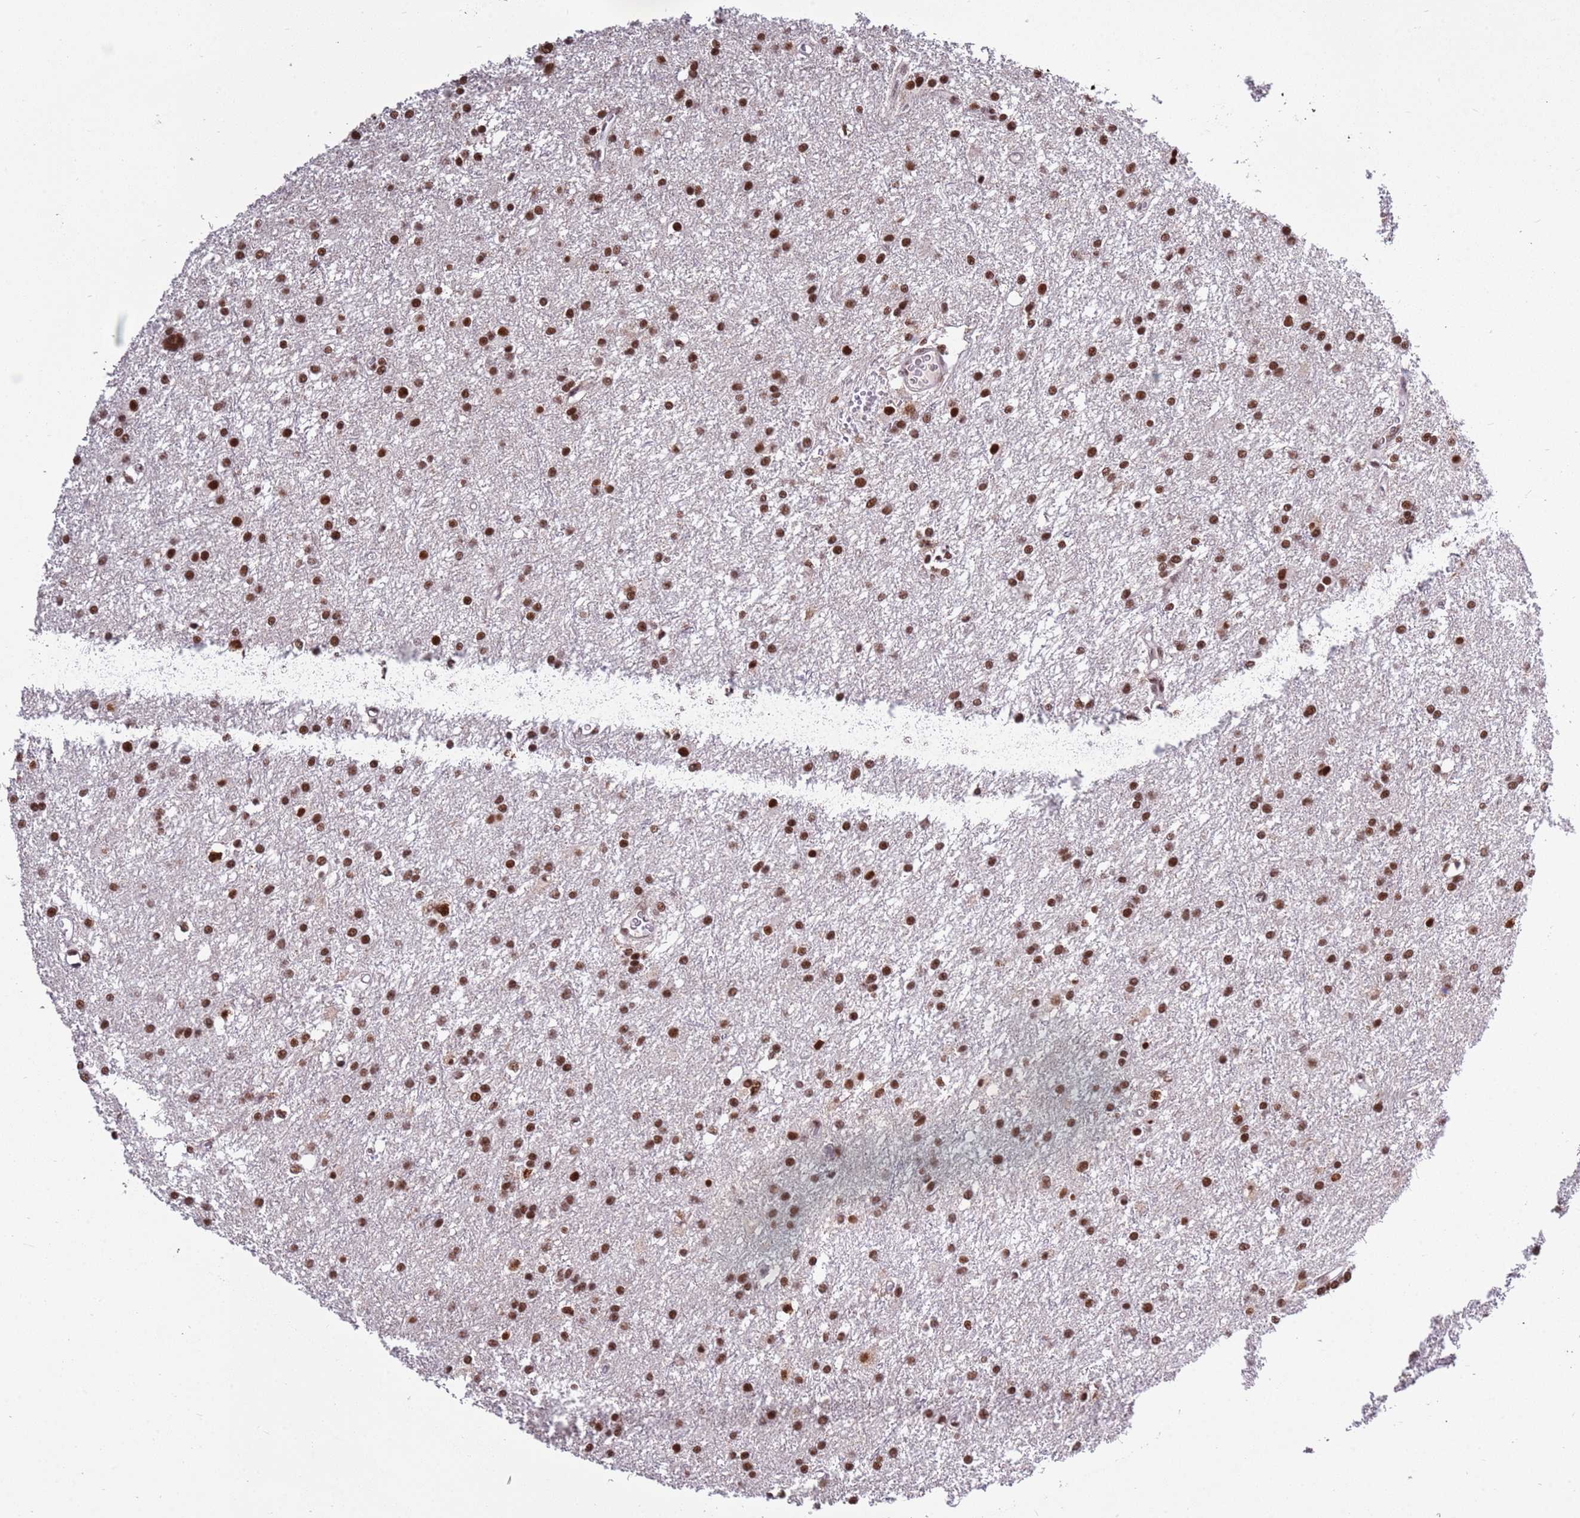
{"staining": {"intensity": "strong", "quantity": ">75%", "location": "nuclear"}, "tissue": "glioma", "cell_type": "Tumor cells", "image_type": "cancer", "snomed": [{"axis": "morphology", "description": "Glioma, malignant, High grade"}, {"axis": "topography", "description": "Brain"}], "caption": "Strong nuclear protein staining is appreciated in approximately >75% of tumor cells in high-grade glioma (malignant).", "gene": "AKAP8L", "patient": {"sex": "female", "age": 50}}